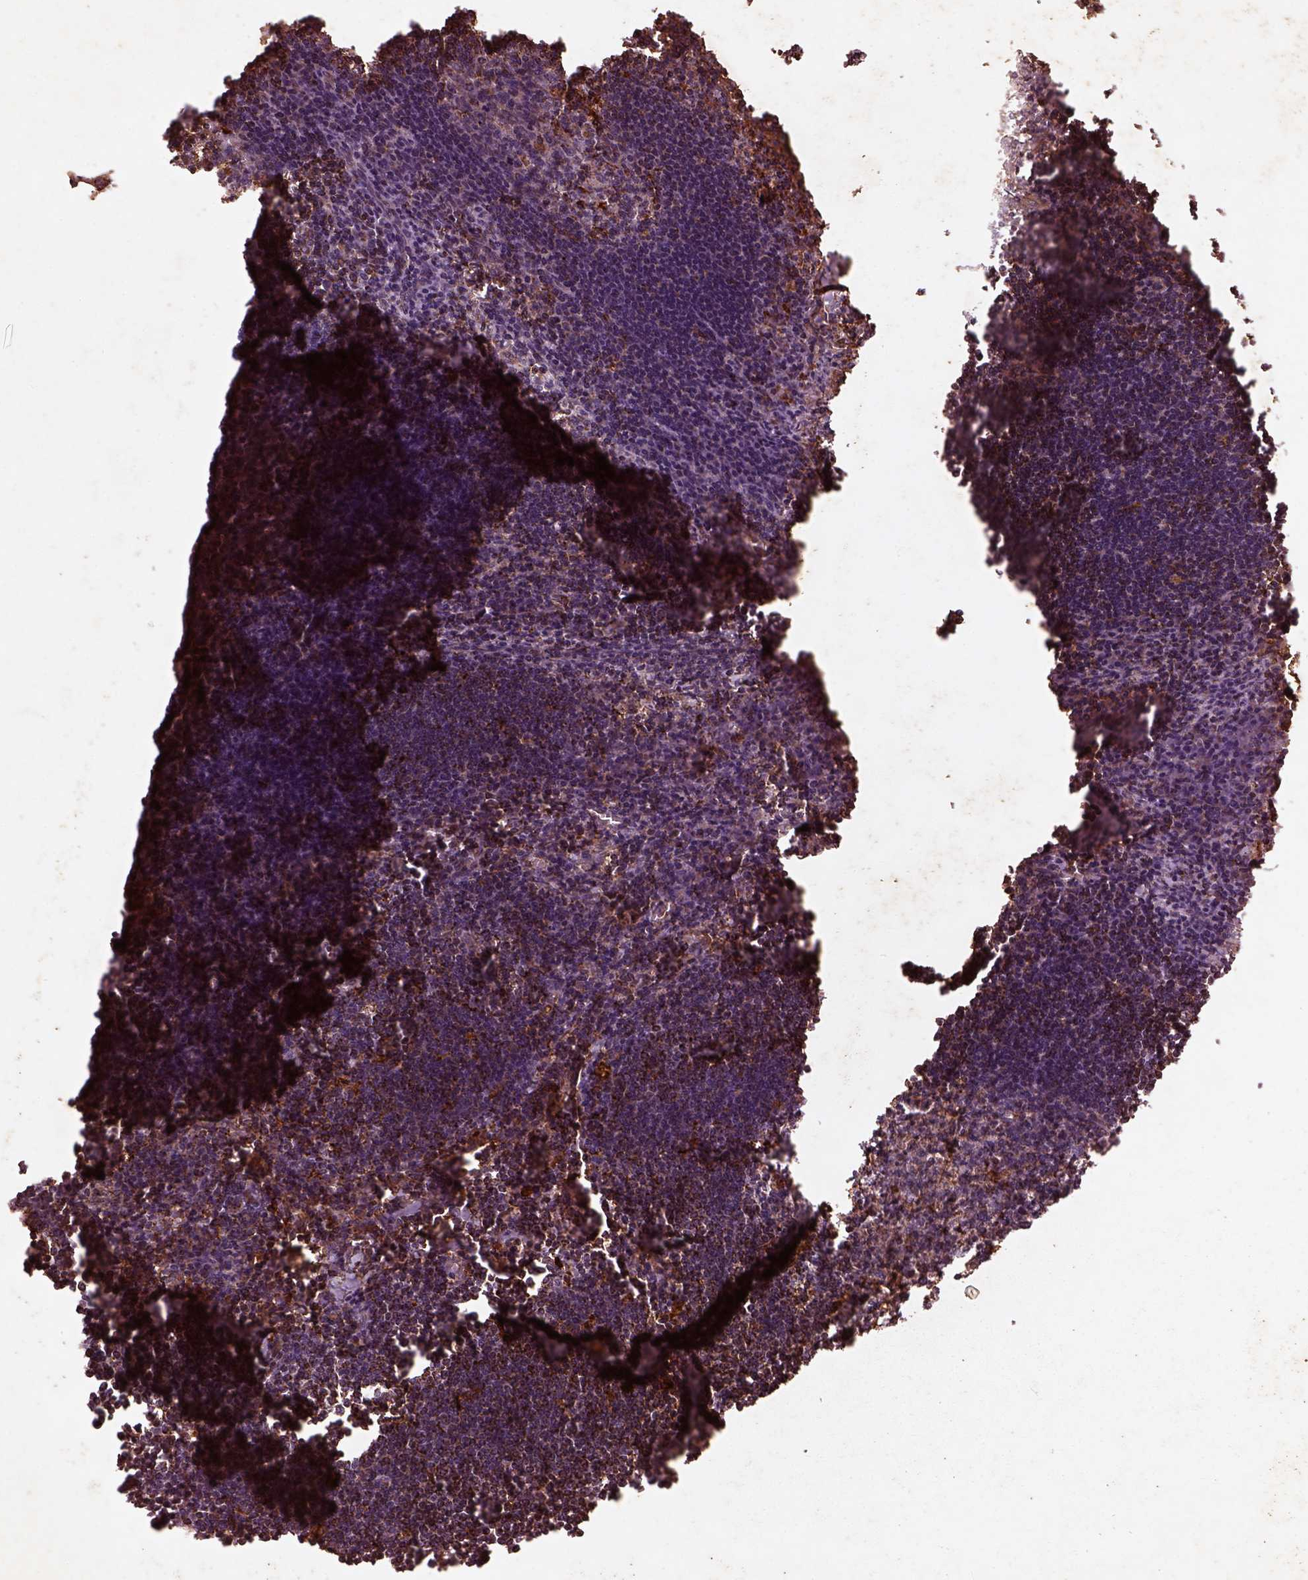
{"staining": {"intensity": "weak", "quantity": ">75%", "location": "cytoplasmic/membranous"}, "tissue": "lymph node", "cell_type": "Germinal center cells", "image_type": "normal", "snomed": [{"axis": "morphology", "description": "Normal tissue, NOS"}, {"axis": "topography", "description": "Lymph node"}], "caption": "Lymph node stained for a protein (brown) demonstrates weak cytoplasmic/membranous positive staining in about >75% of germinal center cells.", "gene": "ENSG00000285130", "patient": {"sex": "male", "age": 55}}